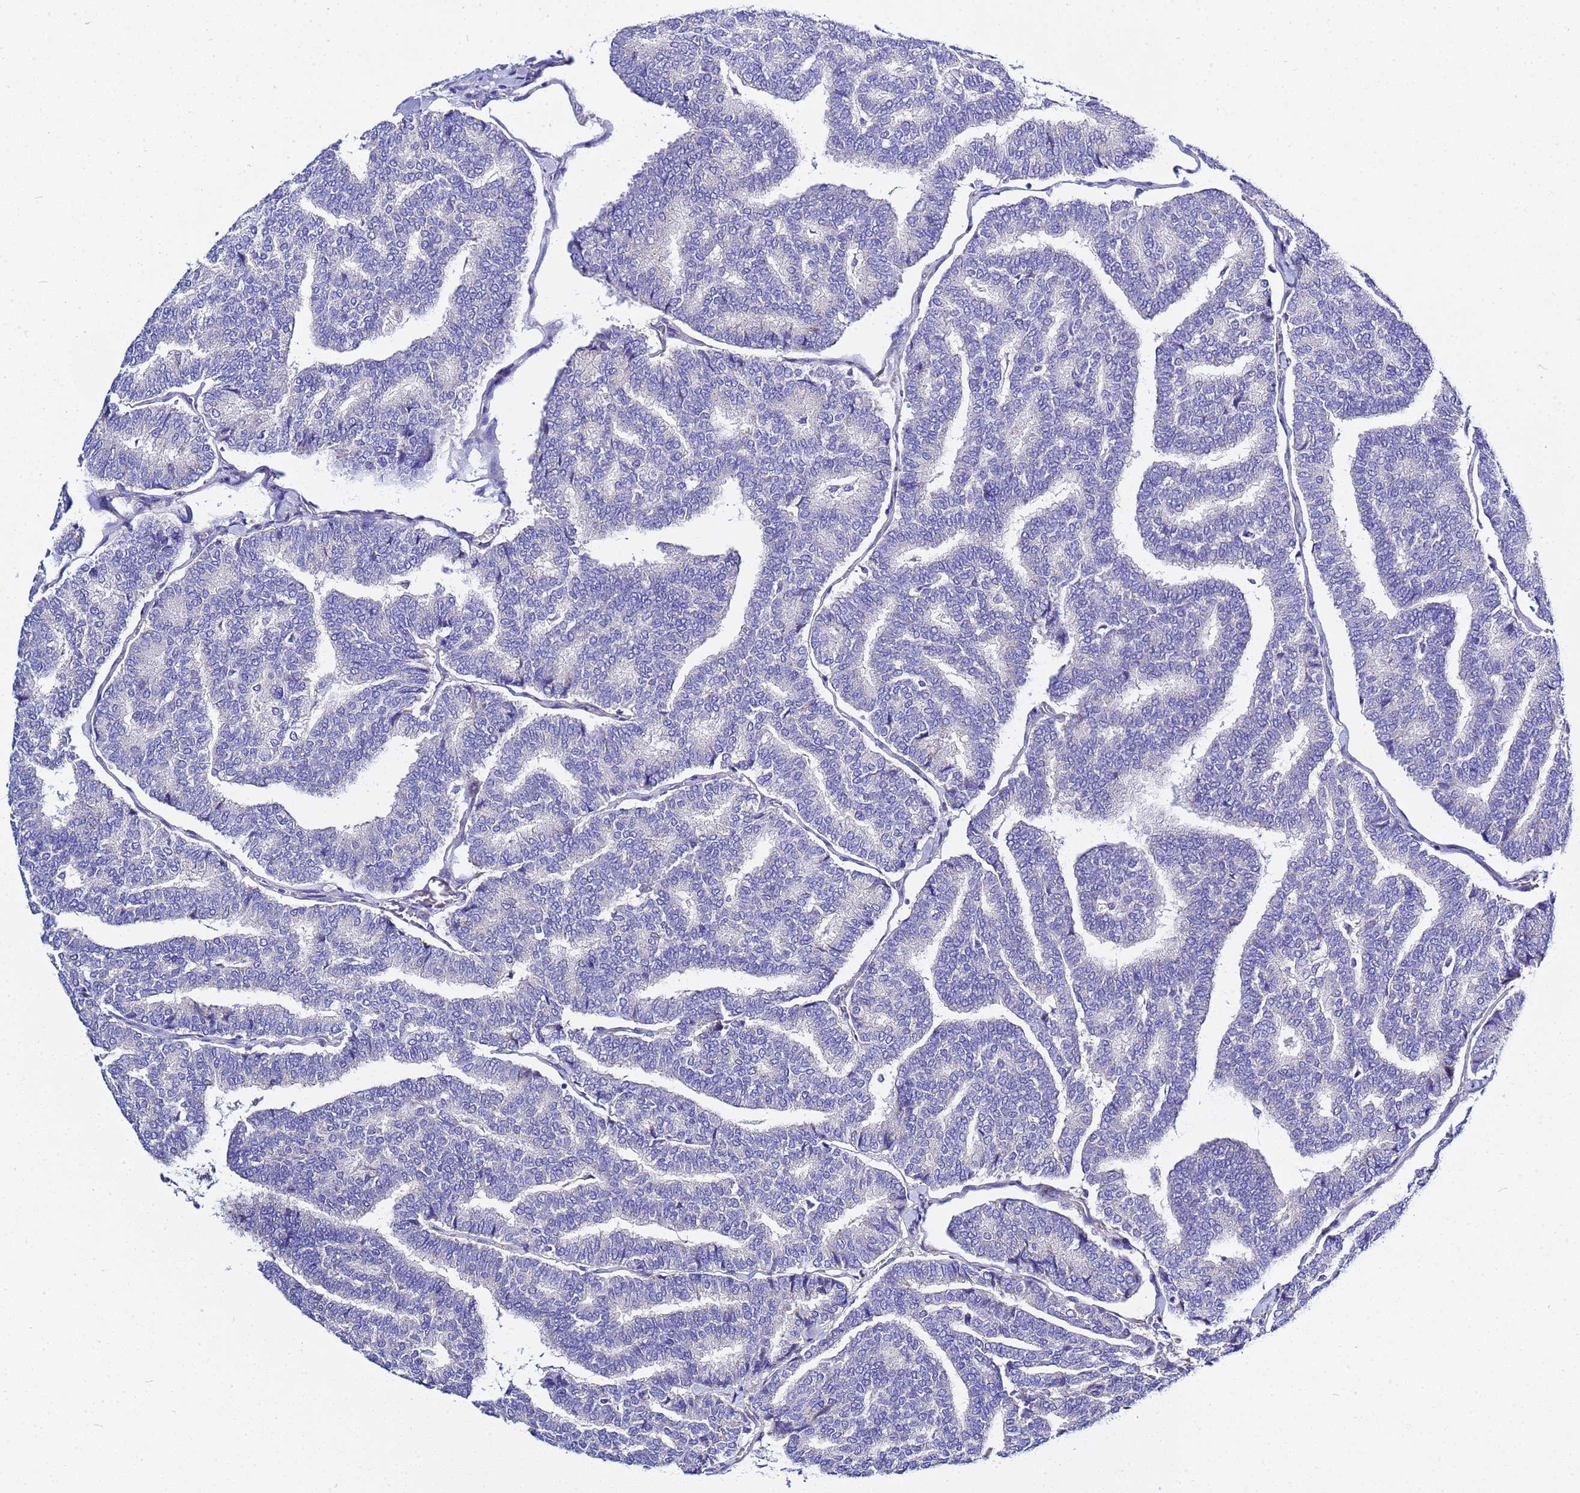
{"staining": {"intensity": "negative", "quantity": "none", "location": "none"}, "tissue": "thyroid cancer", "cell_type": "Tumor cells", "image_type": "cancer", "snomed": [{"axis": "morphology", "description": "Papillary adenocarcinoma, NOS"}, {"axis": "topography", "description": "Thyroid gland"}], "caption": "IHC histopathology image of neoplastic tissue: papillary adenocarcinoma (thyroid) stained with DAB exhibits no significant protein expression in tumor cells.", "gene": "USP18", "patient": {"sex": "female", "age": 35}}